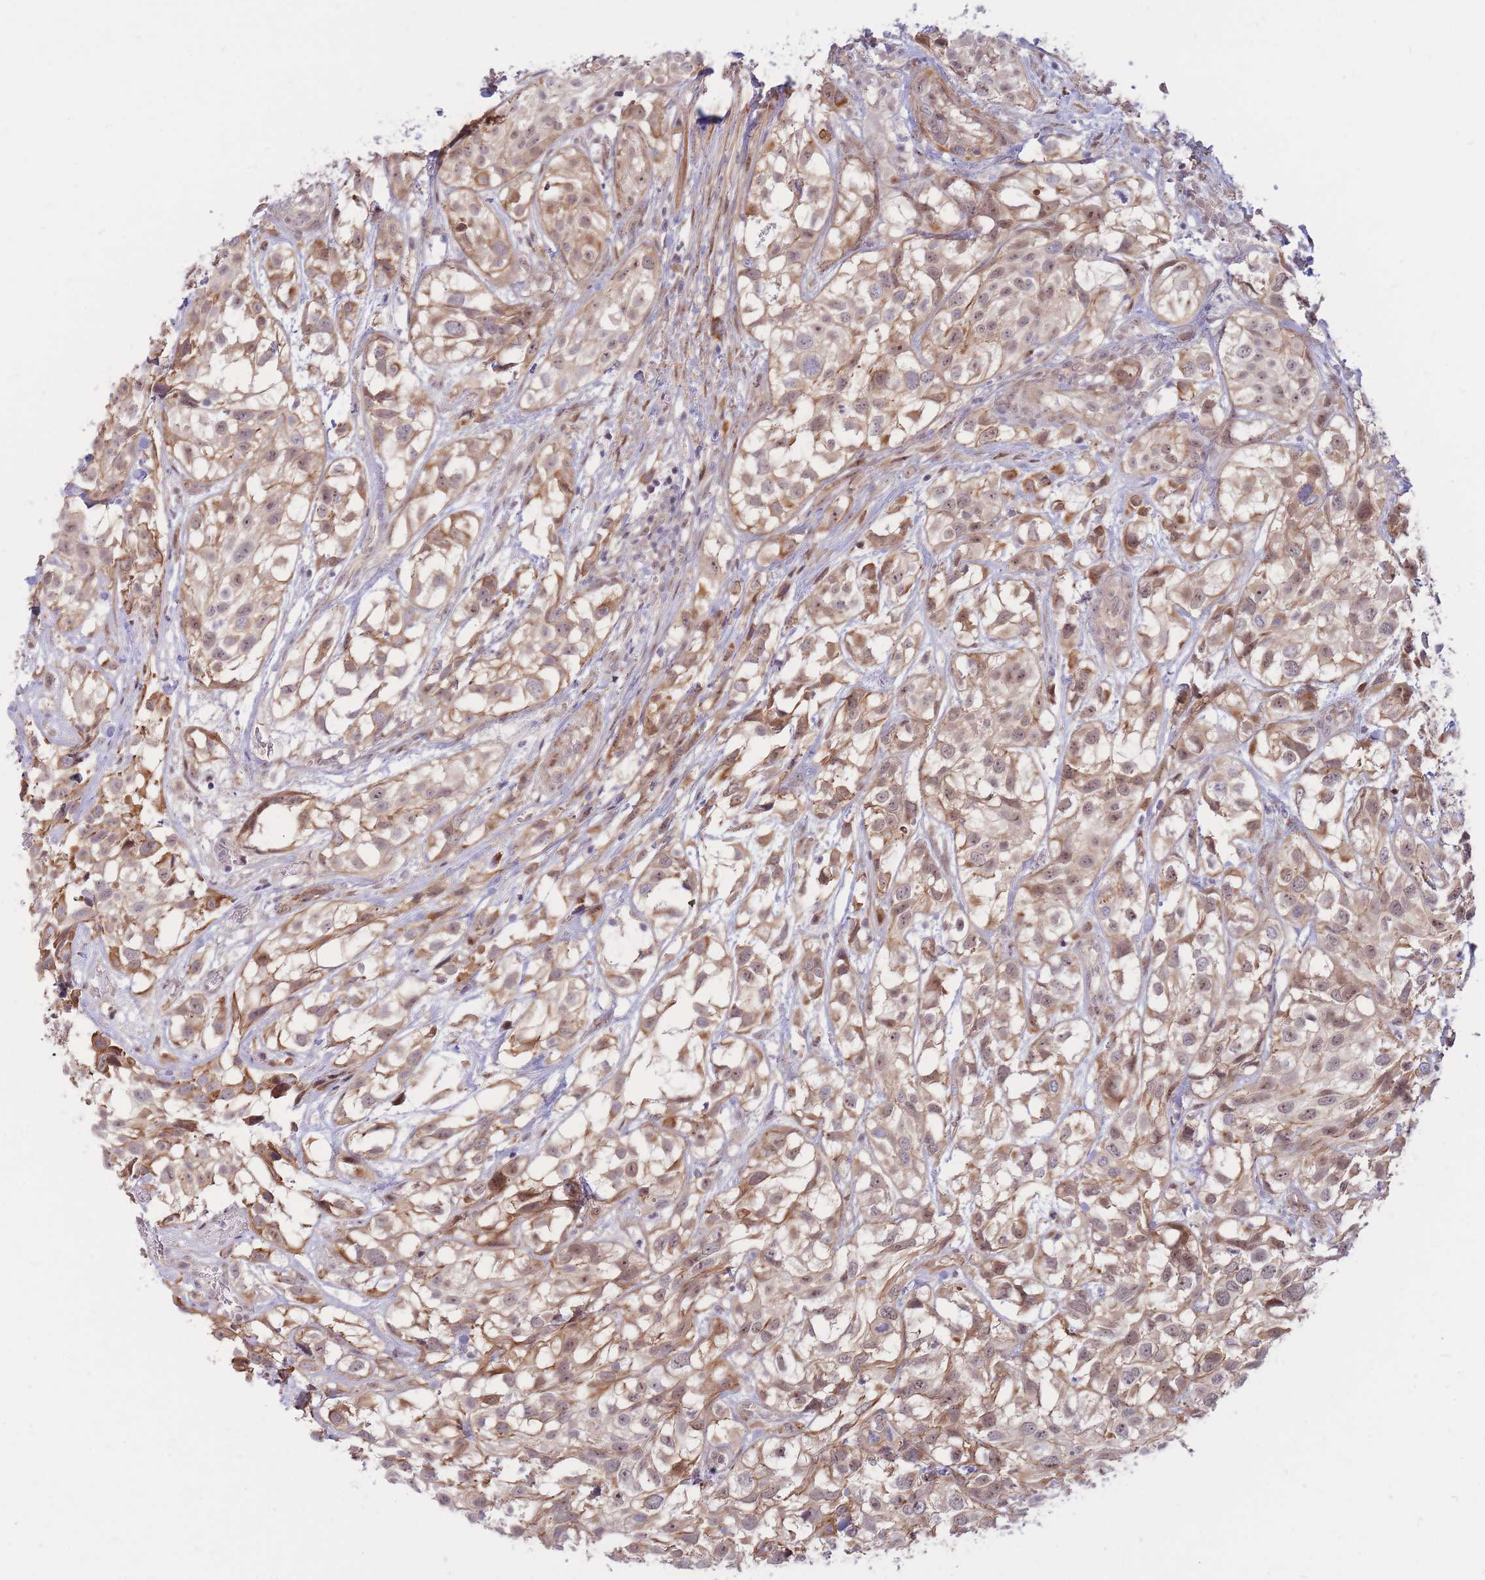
{"staining": {"intensity": "moderate", "quantity": ">75%", "location": "cytoplasmic/membranous,nuclear"}, "tissue": "urothelial cancer", "cell_type": "Tumor cells", "image_type": "cancer", "snomed": [{"axis": "morphology", "description": "Urothelial carcinoma, High grade"}, {"axis": "topography", "description": "Urinary bladder"}], "caption": "Immunohistochemistry (IHC) staining of urothelial cancer, which demonstrates medium levels of moderate cytoplasmic/membranous and nuclear positivity in approximately >75% of tumor cells indicating moderate cytoplasmic/membranous and nuclear protein staining. The staining was performed using DAB (3,3'-diaminobenzidine) (brown) for protein detection and nuclei were counterstained in hematoxylin (blue).", "gene": "ERICH6B", "patient": {"sex": "male", "age": 56}}